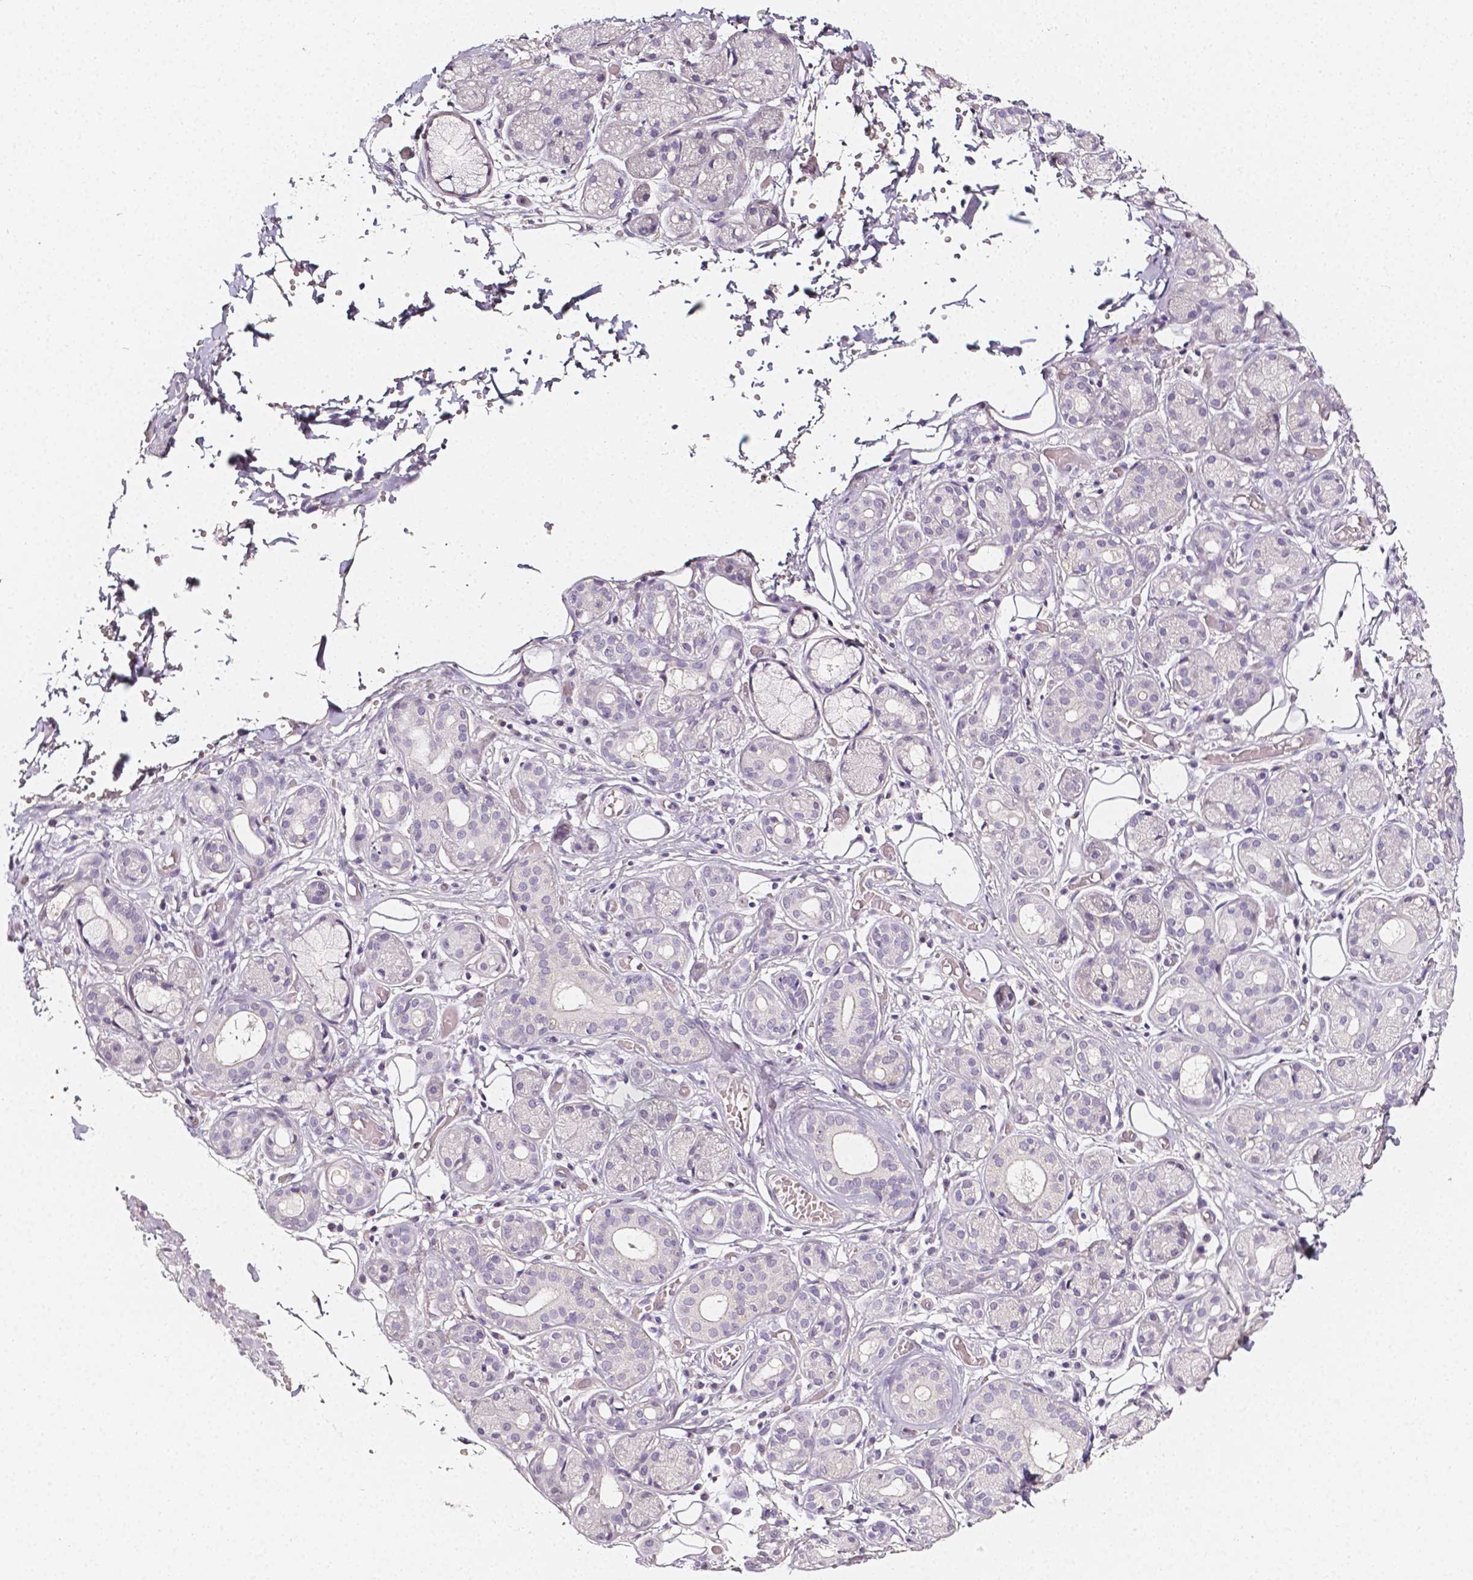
{"staining": {"intensity": "negative", "quantity": "none", "location": "none"}, "tissue": "salivary gland", "cell_type": "Glandular cells", "image_type": "normal", "snomed": [{"axis": "morphology", "description": "Normal tissue, NOS"}, {"axis": "topography", "description": "Salivary gland"}, {"axis": "topography", "description": "Peripheral nerve tissue"}], "caption": "An image of human salivary gland is negative for staining in glandular cells. (Brightfield microscopy of DAB (3,3'-diaminobenzidine) immunohistochemistry (IHC) at high magnification).", "gene": "THY1", "patient": {"sex": "male", "age": 71}}